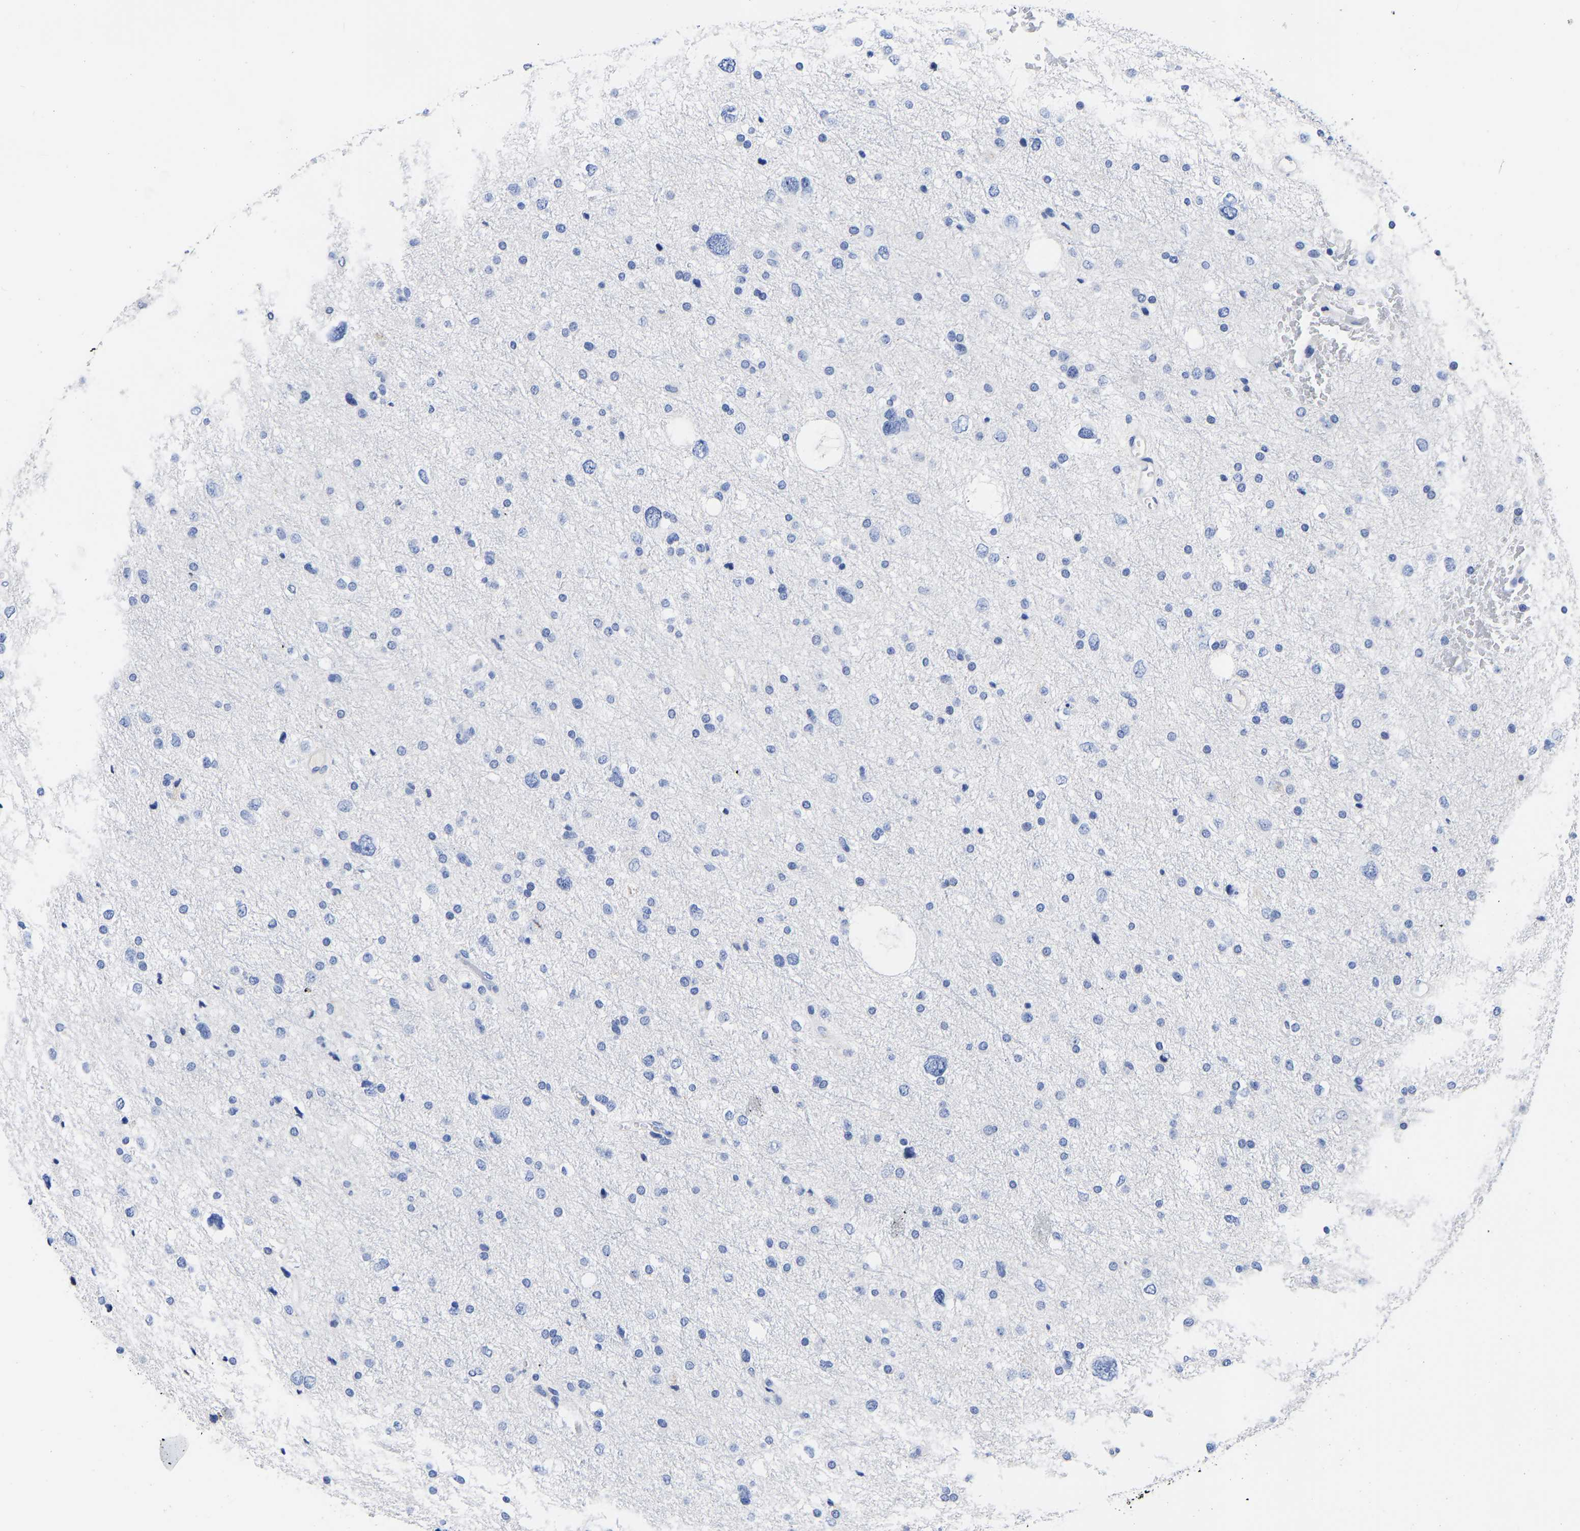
{"staining": {"intensity": "negative", "quantity": "none", "location": "none"}, "tissue": "glioma", "cell_type": "Tumor cells", "image_type": "cancer", "snomed": [{"axis": "morphology", "description": "Glioma, malignant, Low grade"}, {"axis": "topography", "description": "Brain"}], "caption": "Immunohistochemical staining of glioma reveals no significant expression in tumor cells.", "gene": "GPA33", "patient": {"sex": "female", "age": 37}}